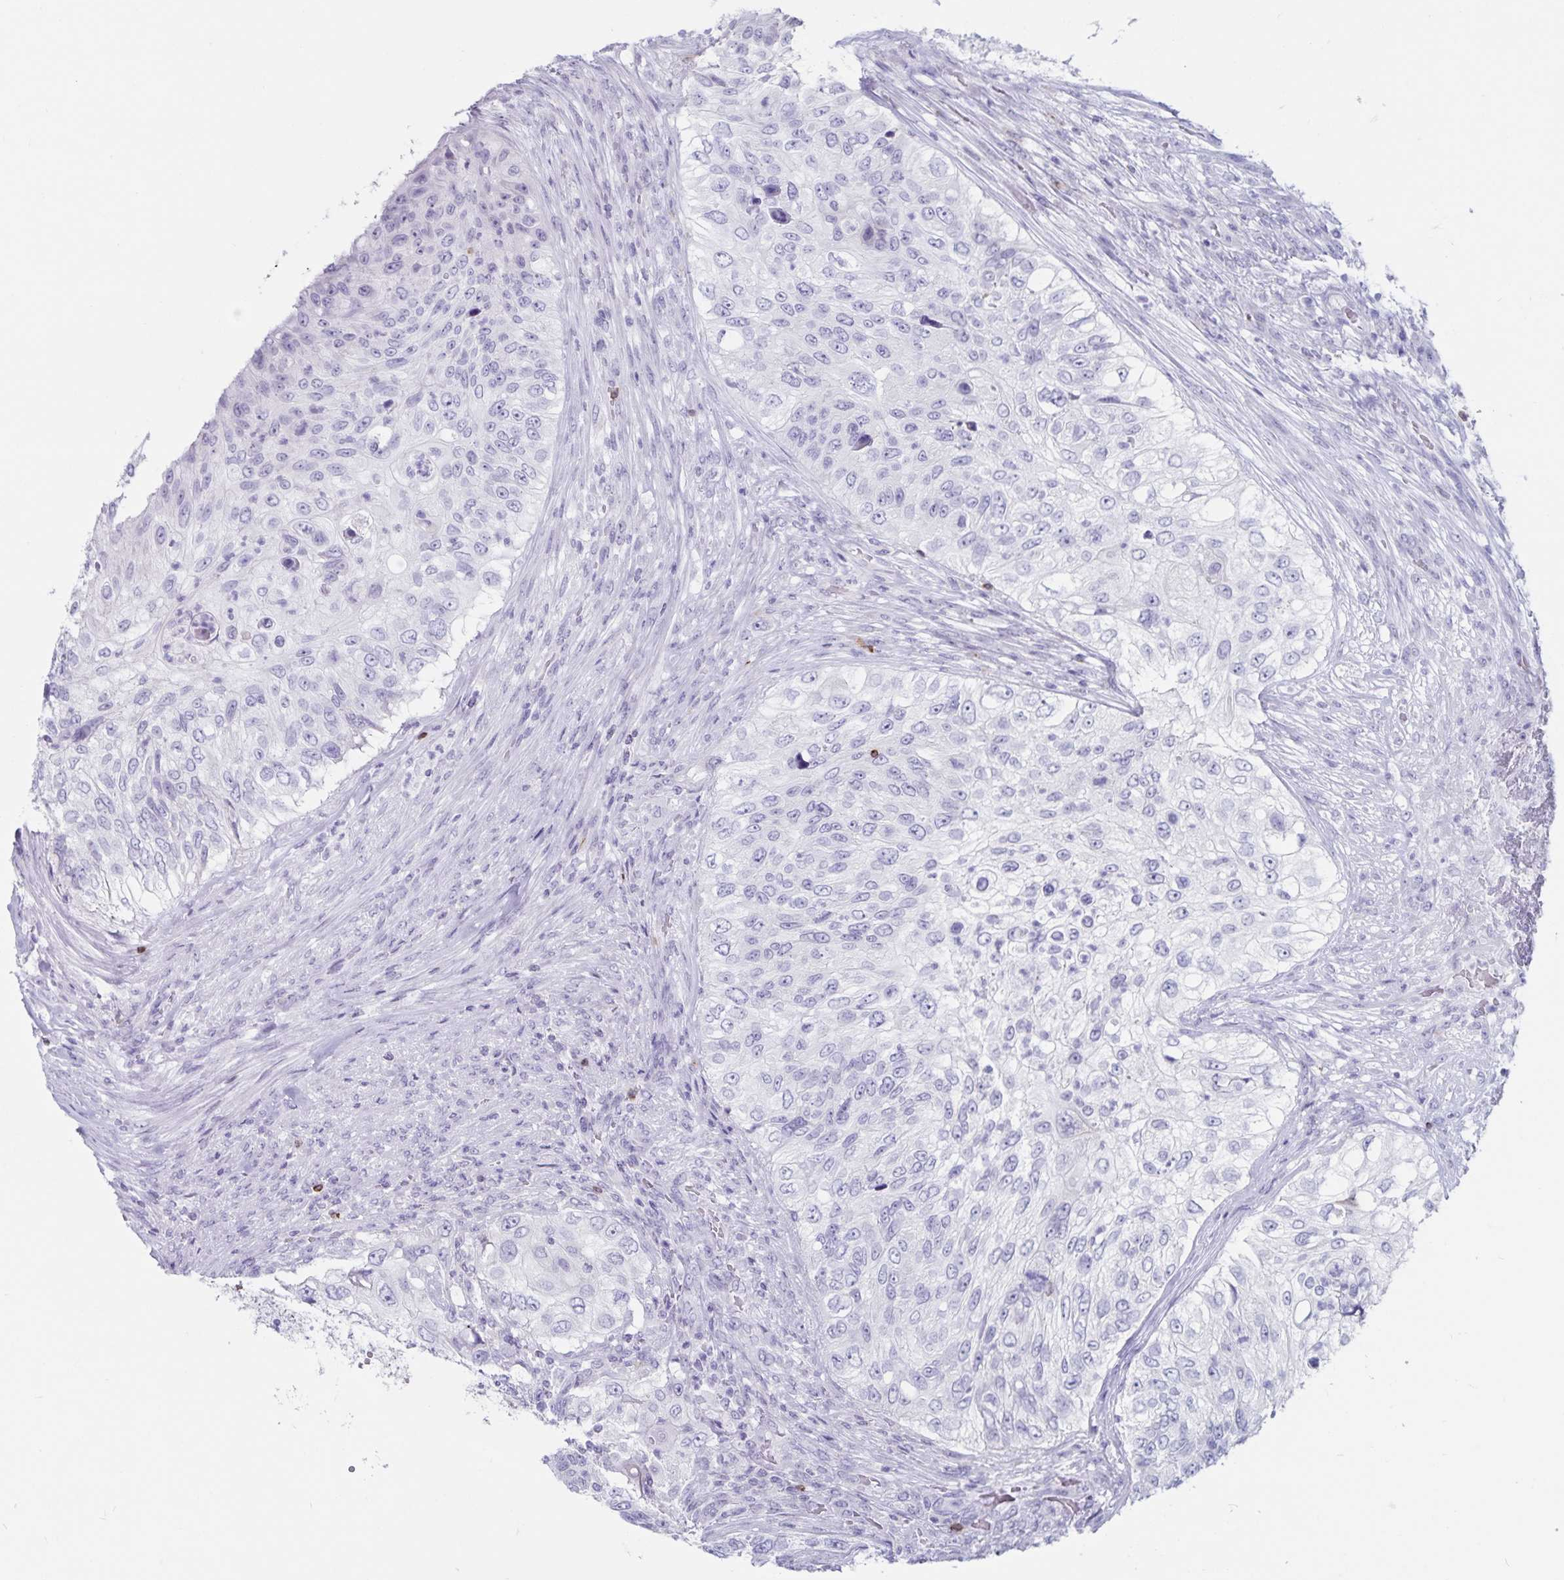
{"staining": {"intensity": "negative", "quantity": "none", "location": "none"}, "tissue": "urothelial cancer", "cell_type": "Tumor cells", "image_type": "cancer", "snomed": [{"axis": "morphology", "description": "Urothelial carcinoma, High grade"}, {"axis": "topography", "description": "Urinary bladder"}], "caption": "Image shows no significant protein positivity in tumor cells of urothelial carcinoma (high-grade).", "gene": "GNLY", "patient": {"sex": "female", "age": 60}}